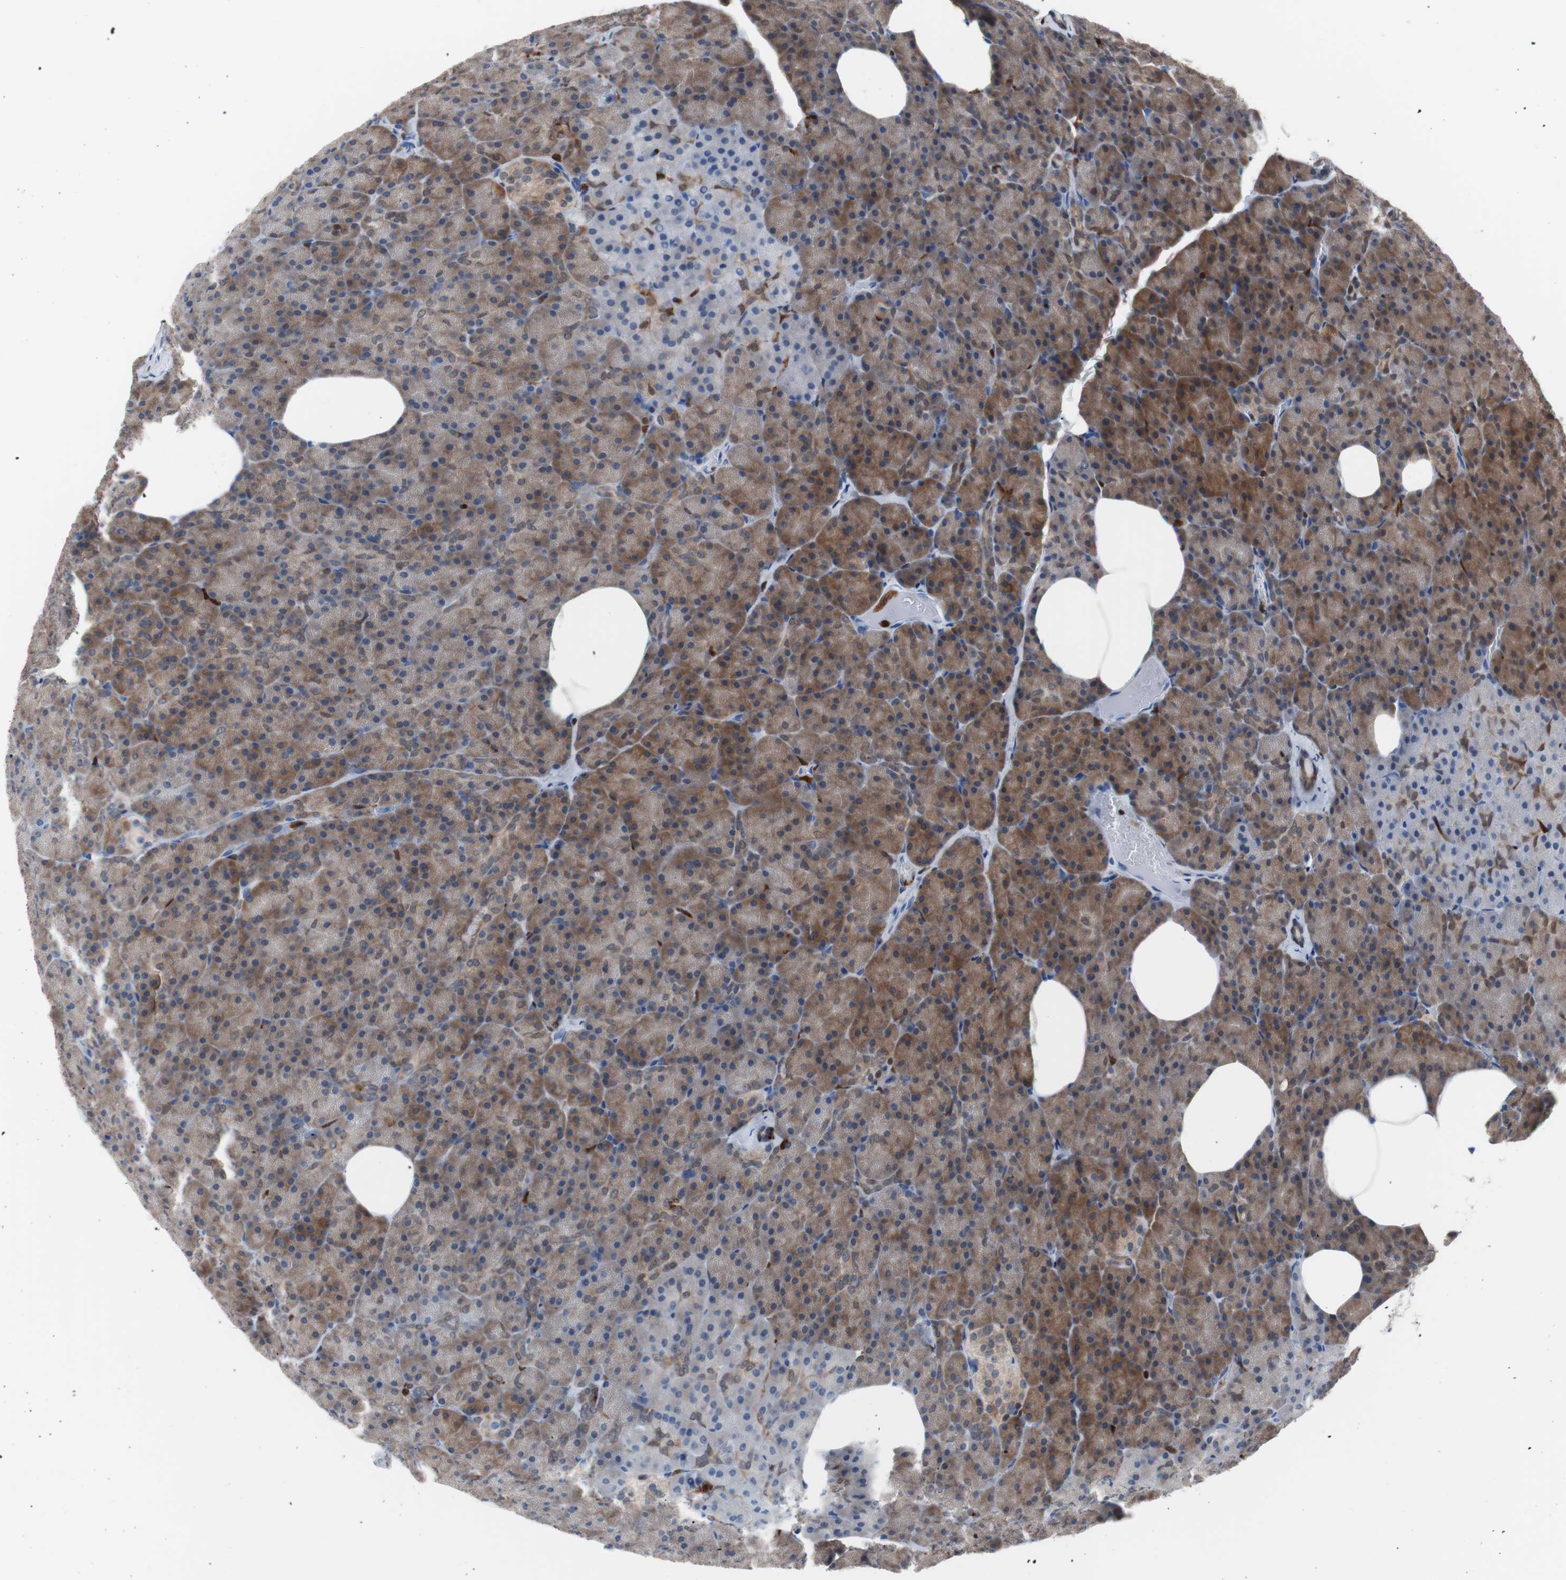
{"staining": {"intensity": "moderate", "quantity": ">75%", "location": "cytoplasmic/membranous"}, "tissue": "pancreas", "cell_type": "Exocrine glandular cells", "image_type": "normal", "snomed": [{"axis": "morphology", "description": "Normal tissue, NOS"}, {"axis": "topography", "description": "Pancreas"}], "caption": "Protein expression analysis of benign pancreas exhibits moderate cytoplasmic/membranous expression in approximately >75% of exocrine glandular cells. The staining was performed using DAB (3,3'-diaminobenzidine), with brown indicating positive protein expression. Nuclei are stained blue with hematoxylin.", "gene": "SYK", "patient": {"sex": "female", "age": 35}}